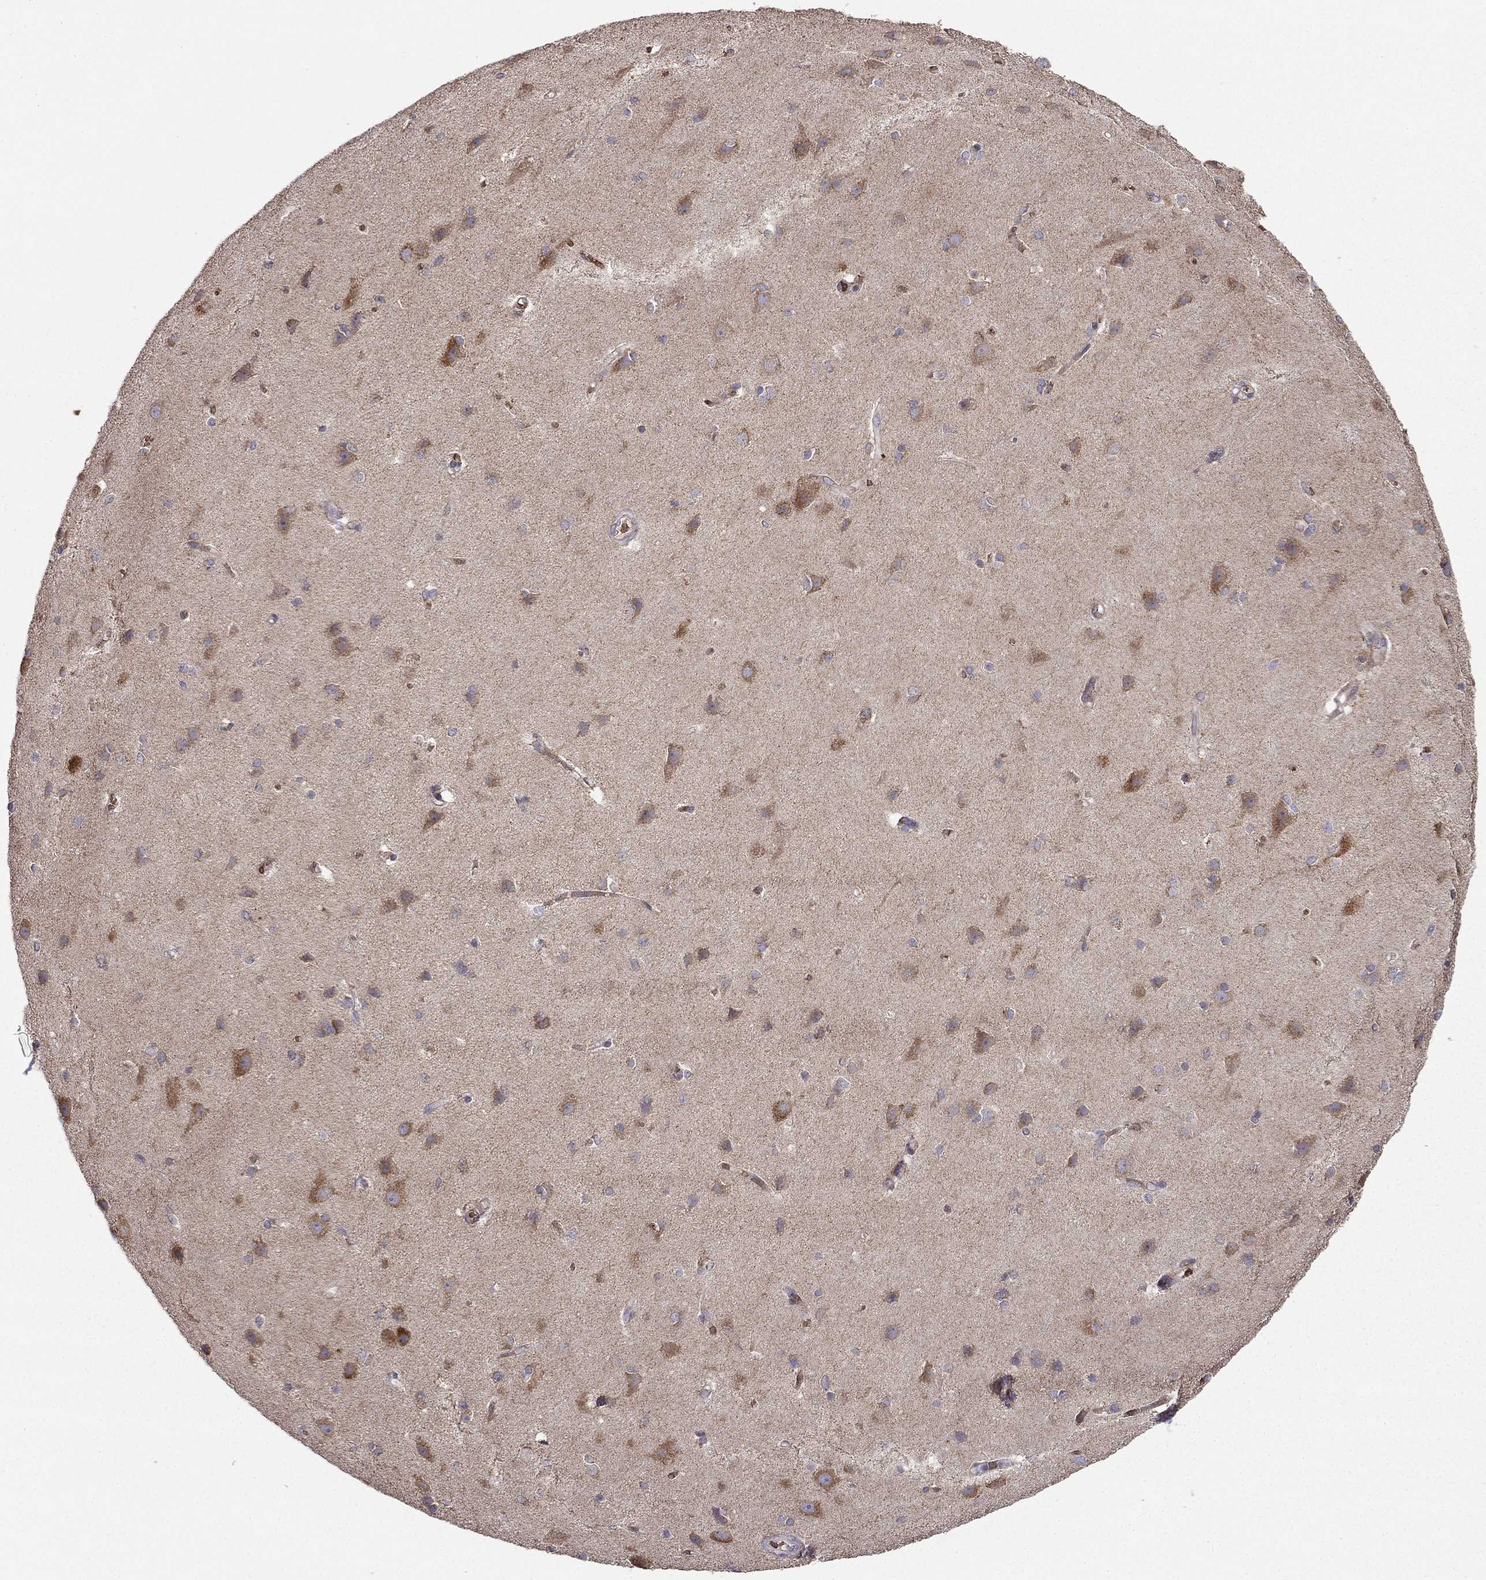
{"staining": {"intensity": "negative", "quantity": "none", "location": "none"}, "tissue": "cerebral cortex", "cell_type": "Endothelial cells", "image_type": "normal", "snomed": [{"axis": "morphology", "description": "Normal tissue, NOS"}, {"axis": "topography", "description": "Cerebral cortex"}], "caption": "There is no significant expression in endothelial cells of cerebral cortex. (Brightfield microscopy of DAB (3,3'-diaminobenzidine) immunohistochemistry at high magnification).", "gene": "B4GALT7", "patient": {"sex": "male", "age": 37}}